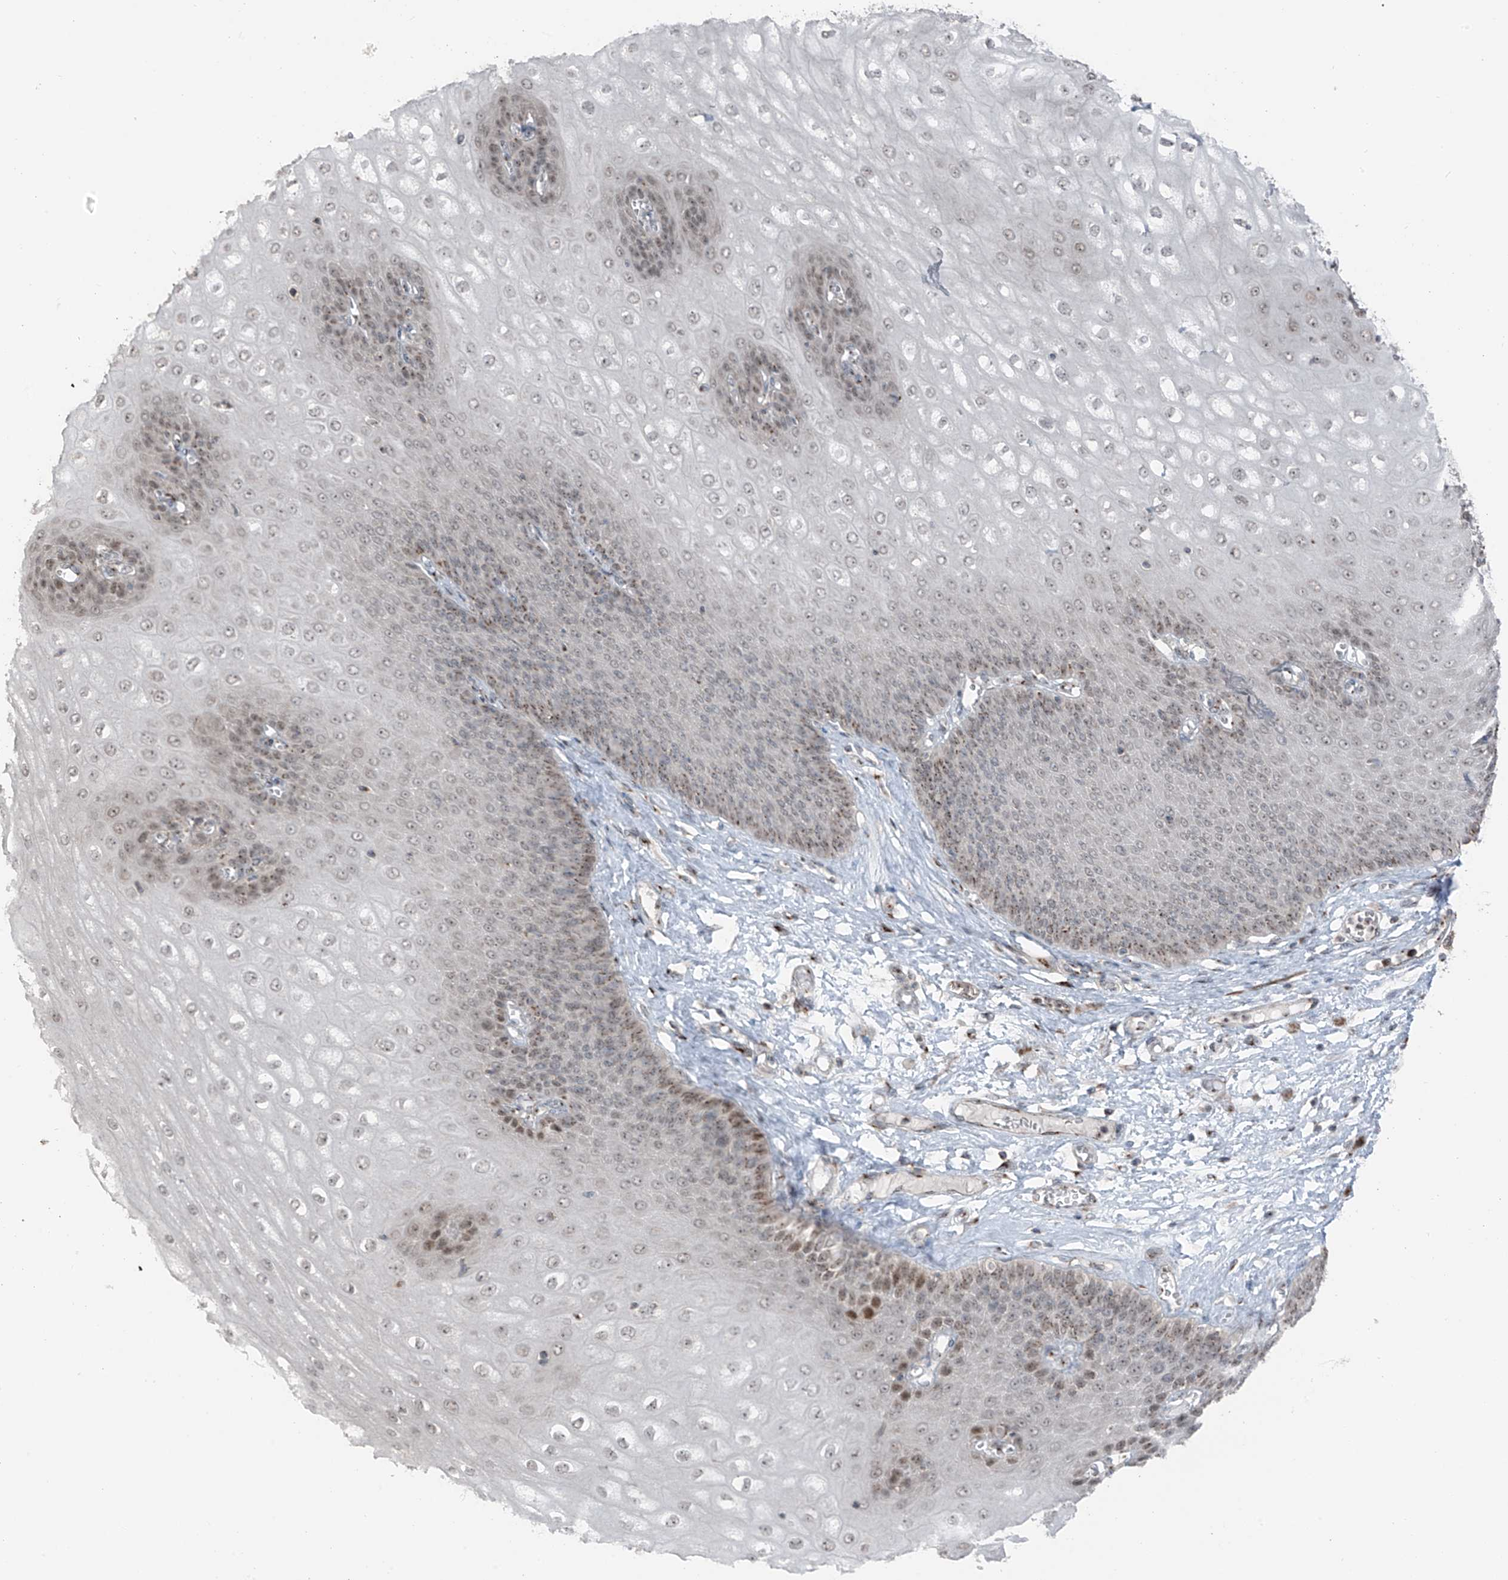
{"staining": {"intensity": "moderate", "quantity": "<25%", "location": "cytoplasmic/membranous,nuclear"}, "tissue": "esophagus", "cell_type": "Squamous epithelial cells", "image_type": "normal", "snomed": [{"axis": "morphology", "description": "Normal tissue, NOS"}, {"axis": "topography", "description": "Esophagus"}], "caption": "Protein expression analysis of unremarkable human esophagus reveals moderate cytoplasmic/membranous,nuclear staining in approximately <25% of squamous epithelial cells.", "gene": "ERLEC1", "patient": {"sex": "male", "age": 60}}